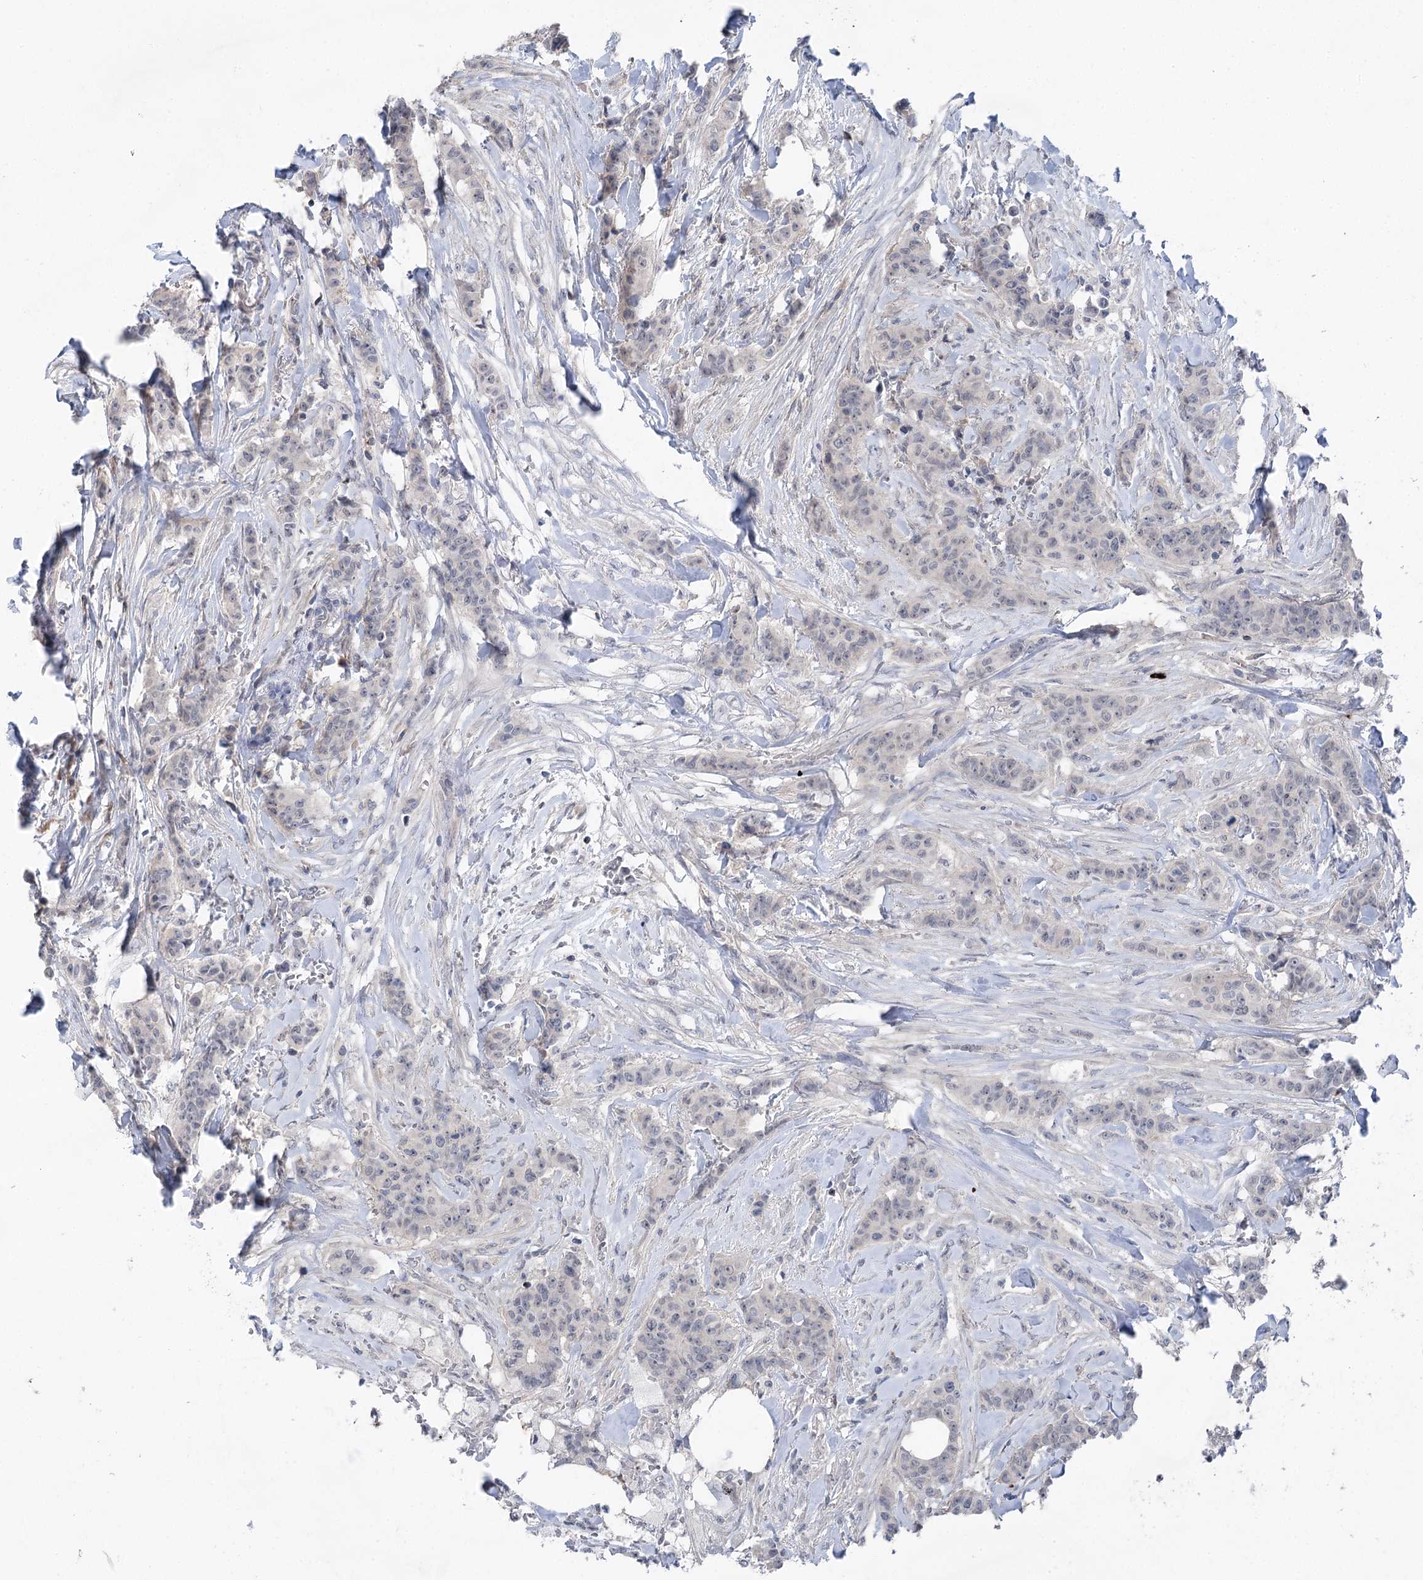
{"staining": {"intensity": "negative", "quantity": "none", "location": "none"}, "tissue": "breast cancer", "cell_type": "Tumor cells", "image_type": "cancer", "snomed": [{"axis": "morphology", "description": "Duct carcinoma"}, {"axis": "topography", "description": "Breast"}], "caption": "Immunohistochemical staining of breast cancer reveals no significant staining in tumor cells.", "gene": "CCSER2", "patient": {"sex": "female", "age": 40}}